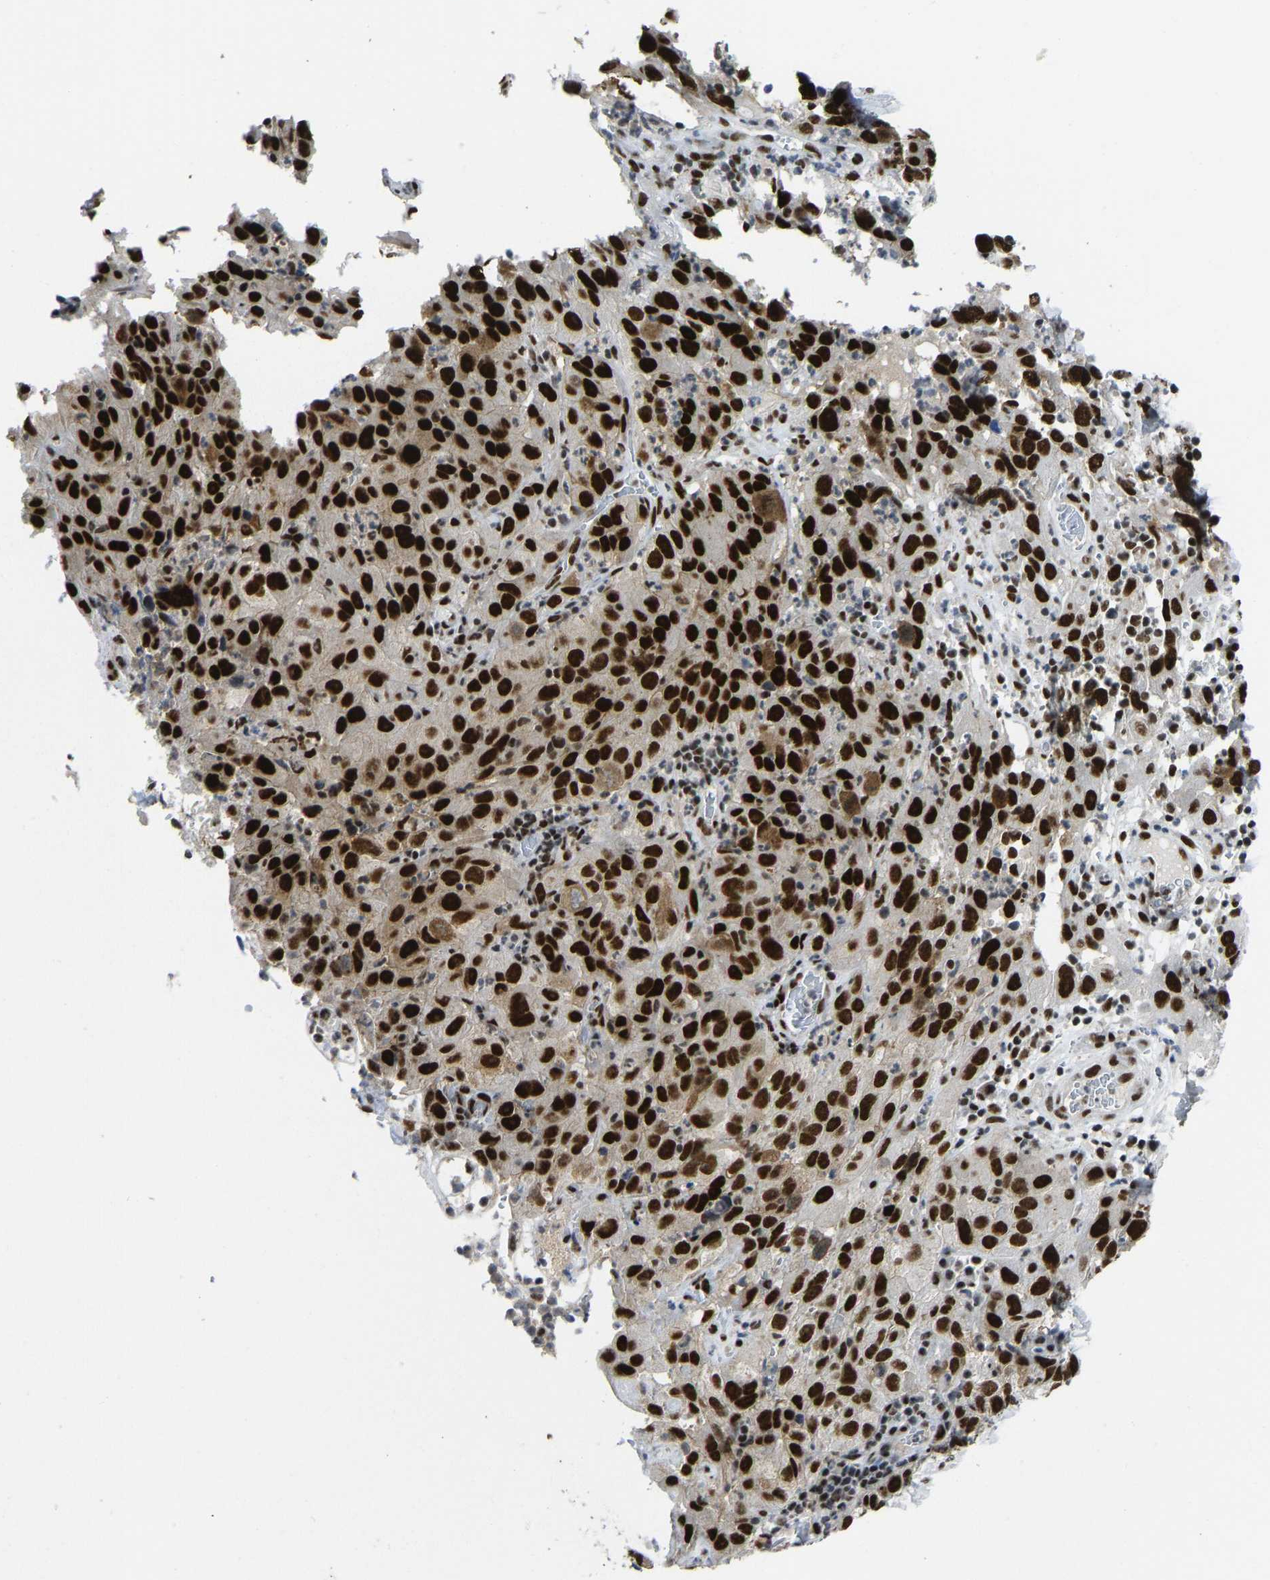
{"staining": {"intensity": "strong", "quantity": ">75%", "location": "nuclear"}, "tissue": "cervical cancer", "cell_type": "Tumor cells", "image_type": "cancer", "snomed": [{"axis": "morphology", "description": "Squamous cell carcinoma, NOS"}, {"axis": "topography", "description": "Cervix"}], "caption": "Immunohistochemistry (DAB) staining of squamous cell carcinoma (cervical) shows strong nuclear protein expression in approximately >75% of tumor cells.", "gene": "FOXK1", "patient": {"sex": "female", "age": 32}}